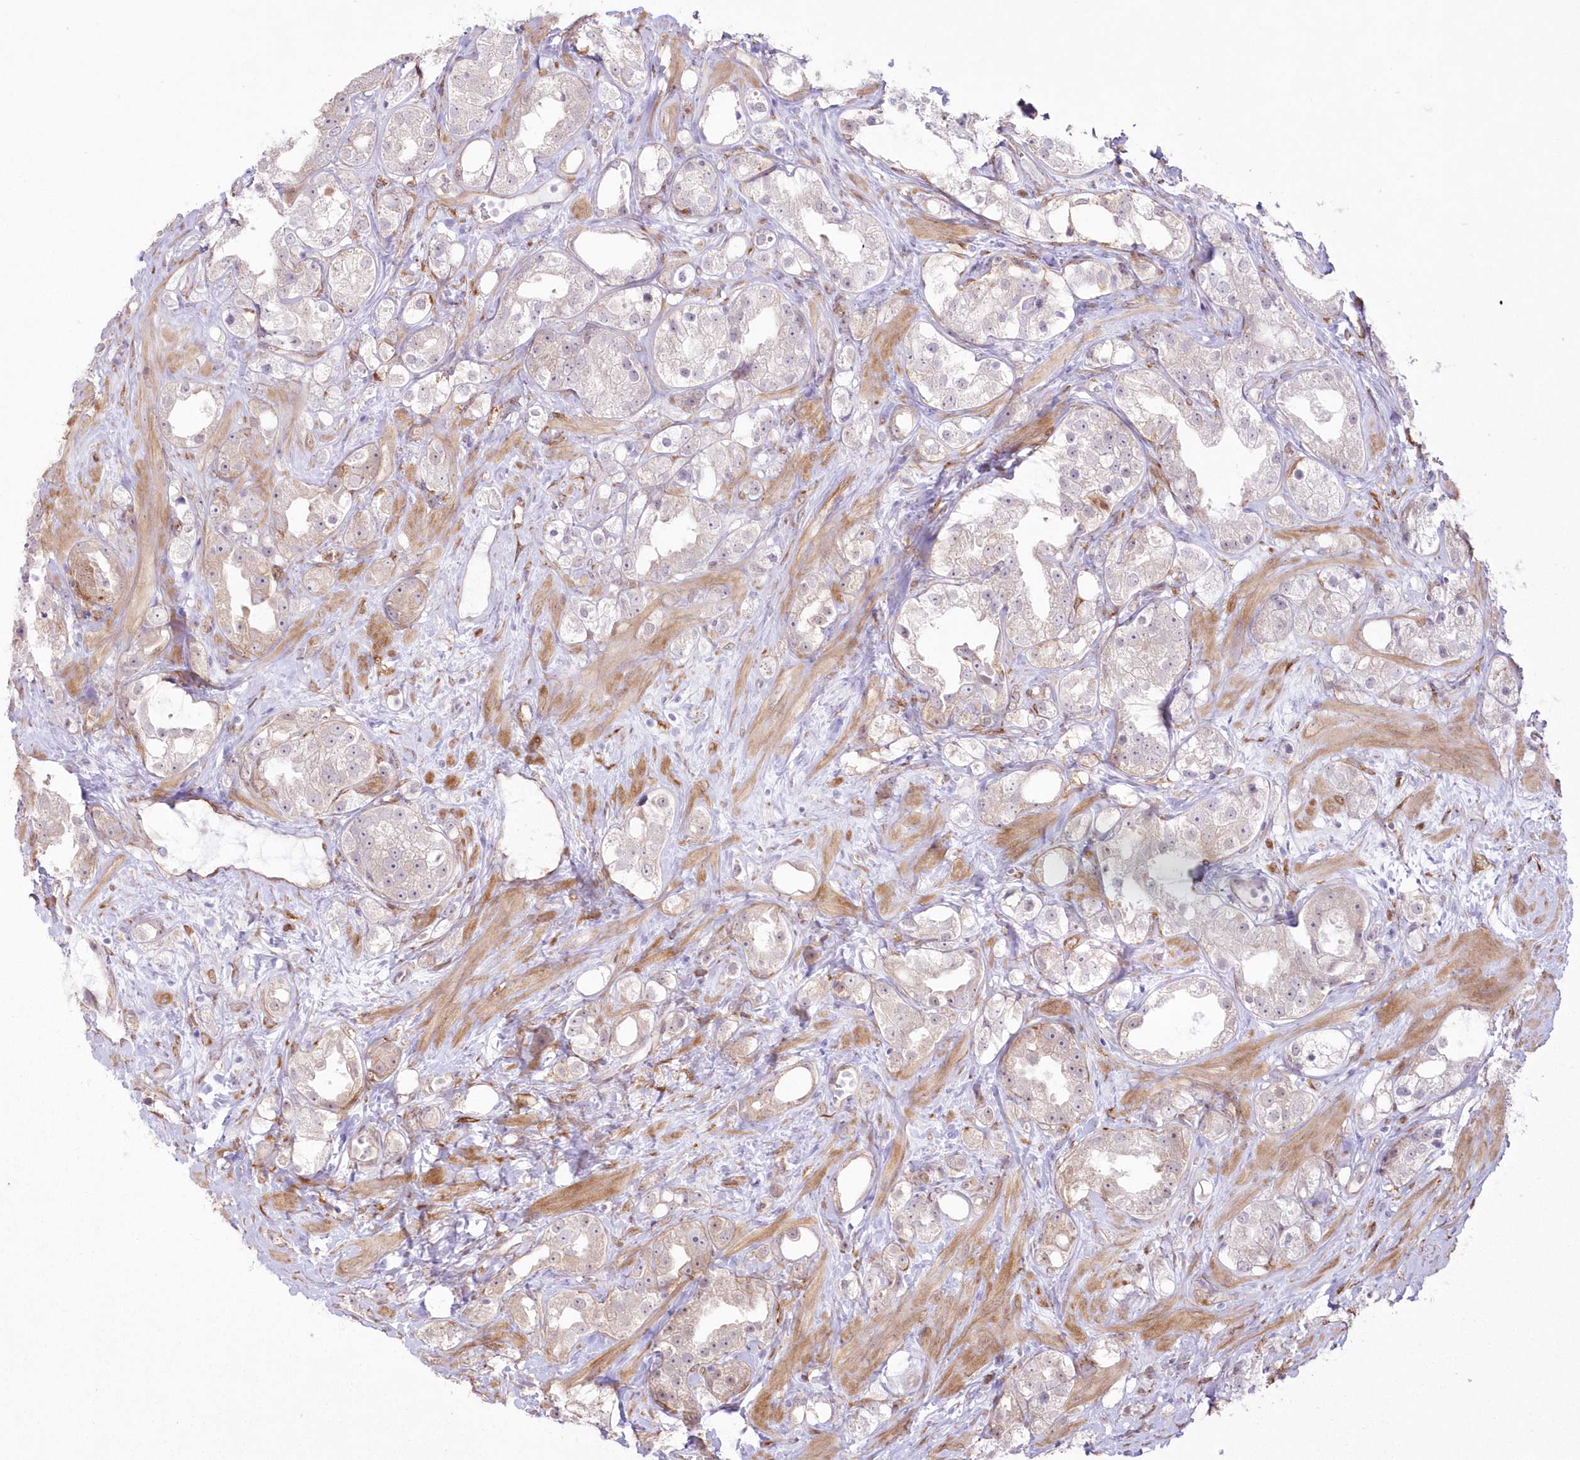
{"staining": {"intensity": "weak", "quantity": "<25%", "location": "cytoplasmic/membranous"}, "tissue": "prostate cancer", "cell_type": "Tumor cells", "image_type": "cancer", "snomed": [{"axis": "morphology", "description": "Adenocarcinoma, NOS"}, {"axis": "topography", "description": "Prostate"}], "caption": "DAB immunohistochemical staining of human prostate adenocarcinoma demonstrates no significant expression in tumor cells.", "gene": "SH3PXD2B", "patient": {"sex": "male", "age": 79}}